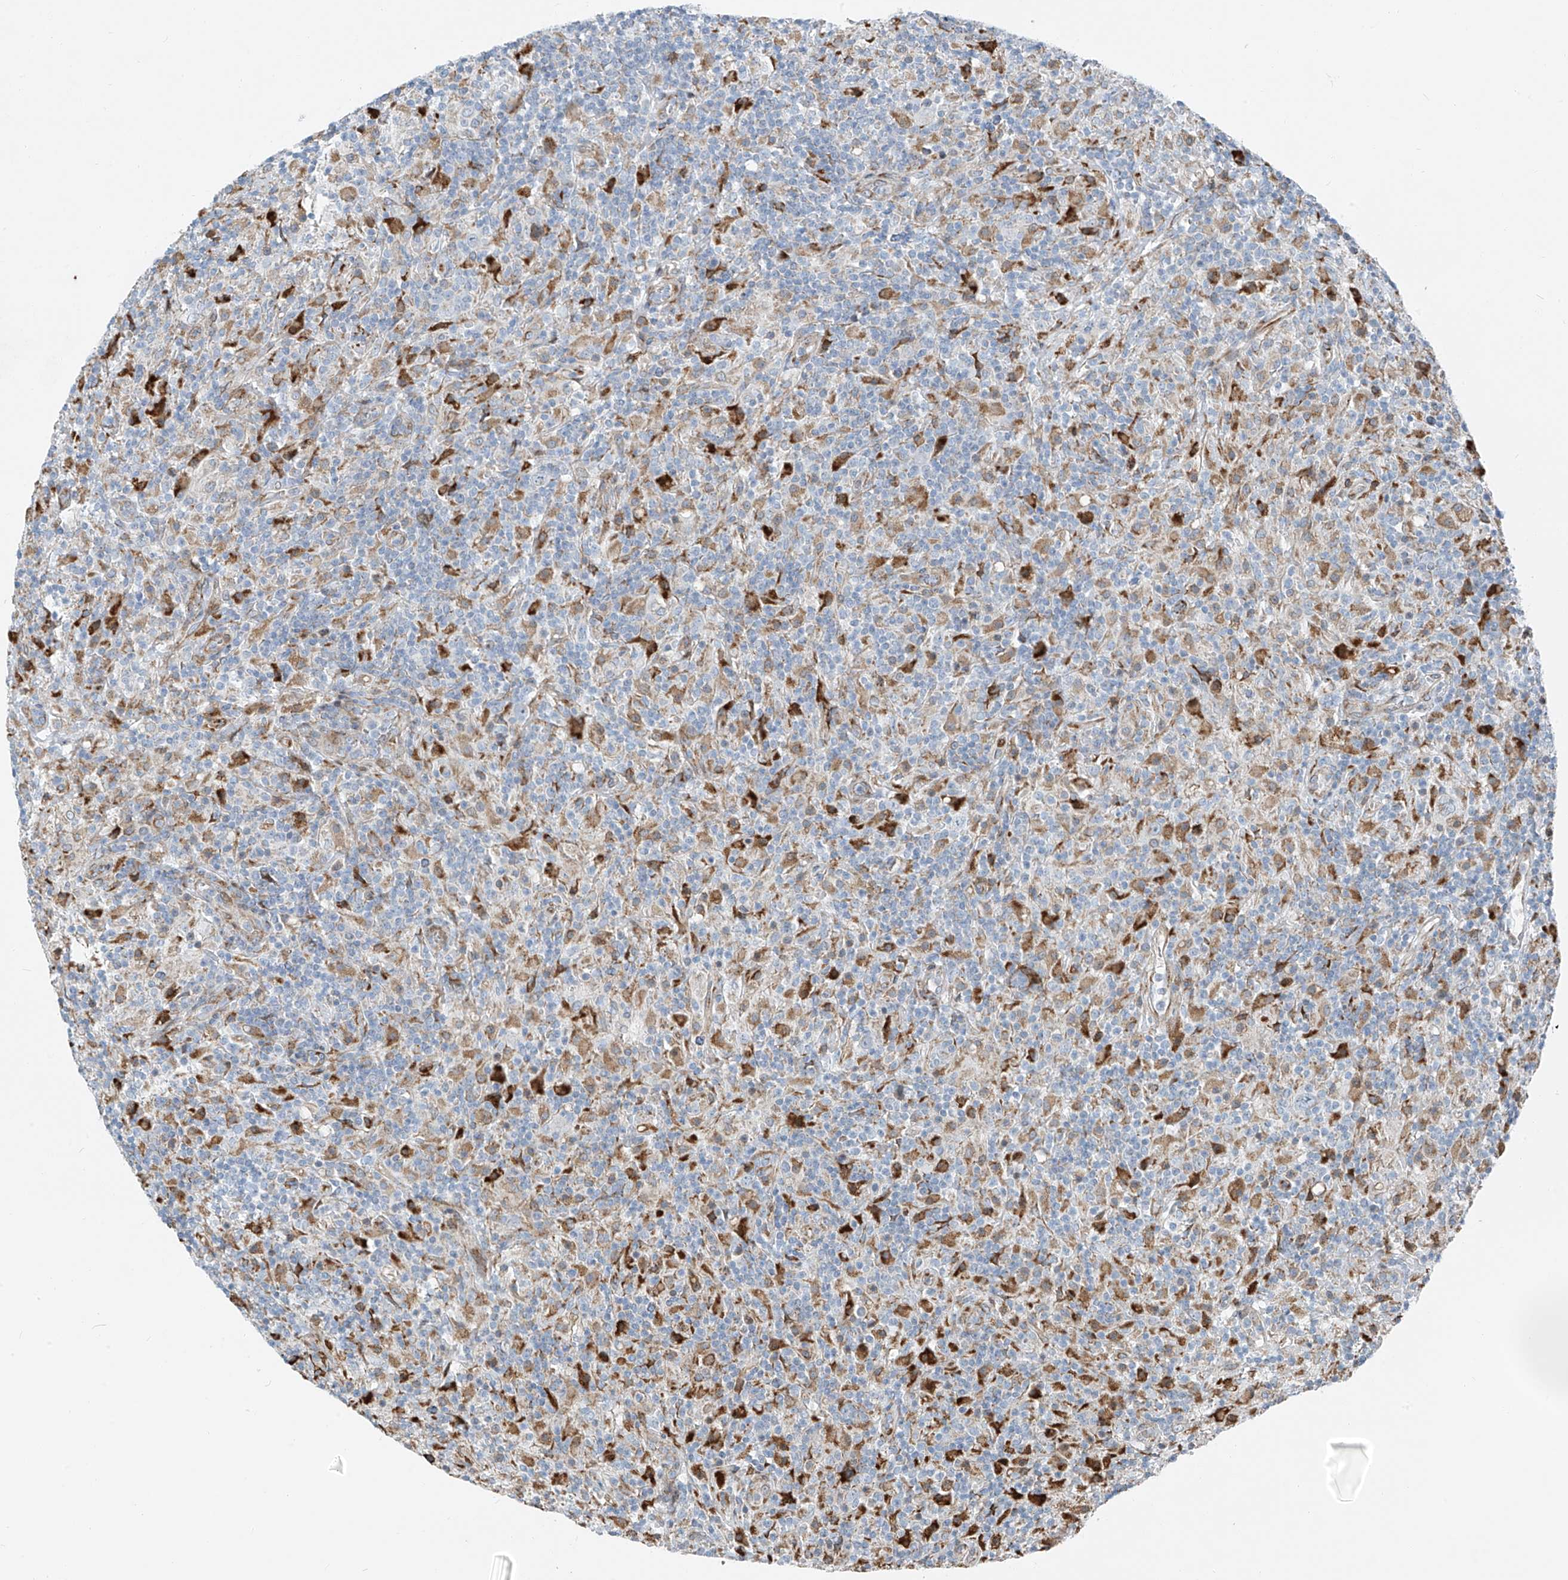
{"staining": {"intensity": "negative", "quantity": "none", "location": "none"}, "tissue": "lymphoma", "cell_type": "Tumor cells", "image_type": "cancer", "snomed": [{"axis": "morphology", "description": "Hodgkin's disease, NOS"}, {"axis": "topography", "description": "Lymph node"}], "caption": "Tumor cells show no significant protein positivity in Hodgkin's disease. The staining is performed using DAB brown chromogen with nuclei counter-stained in using hematoxylin.", "gene": "HIC2", "patient": {"sex": "male", "age": 70}}